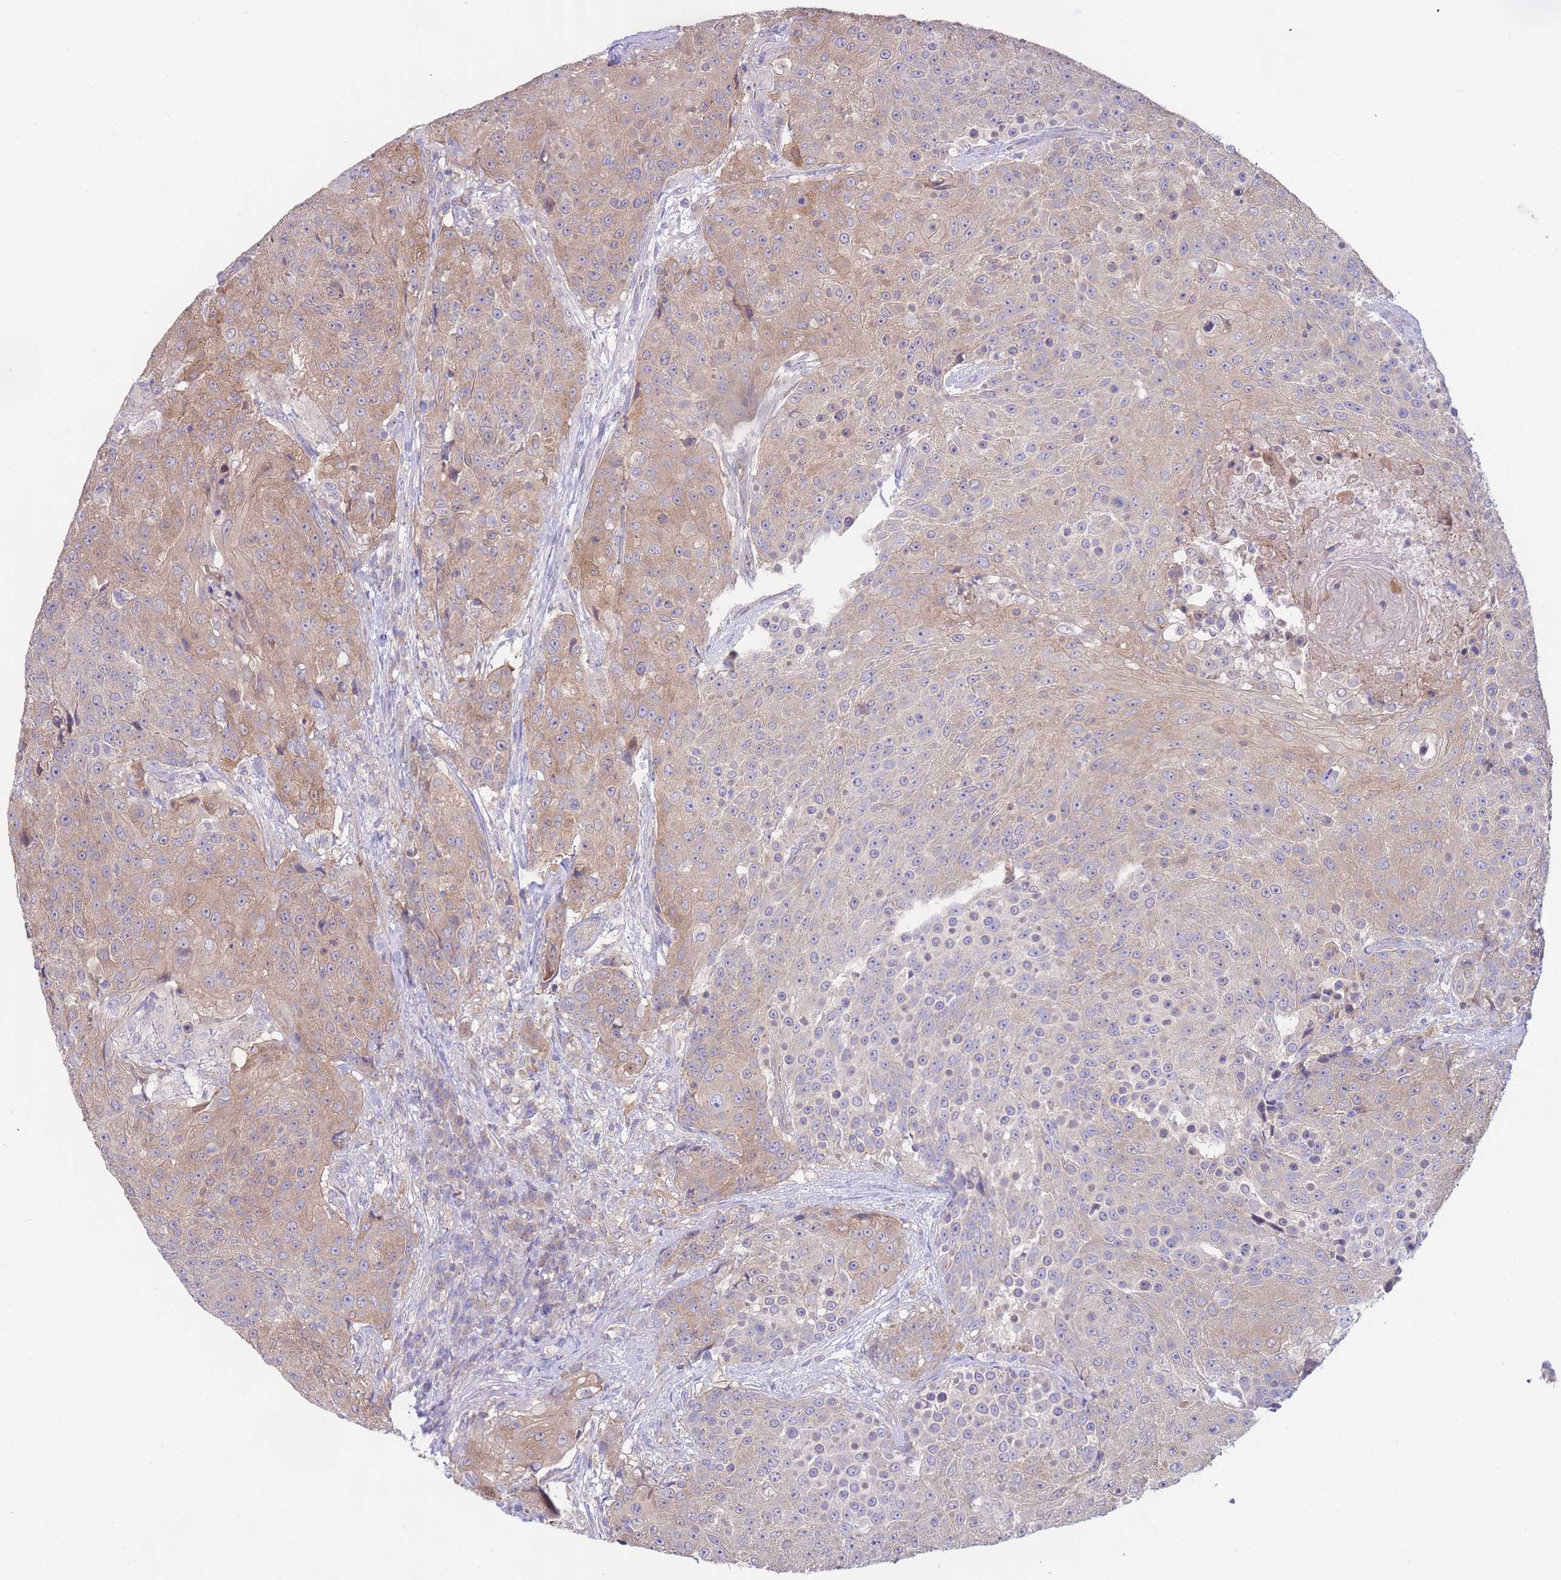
{"staining": {"intensity": "moderate", "quantity": "25%-75%", "location": "cytoplasmic/membranous"}, "tissue": "urothelial cancer", "cell_type": "Tumor cells", "image_type": "cancer", "snomed": [{"axis": "morphology", "description": "Urothelial carcinoma, High grade"}, {"axis": "topography", "description": "Urinary bladder"}], "caption": "Urothelial cancer stained with immunohistochemistry shows moderate cytoplasmic/membranous expression in approximately 25%-75% of tumor cells.", "gene": "ALS2CL", "patient": {"sex": "female", "age": 63}}